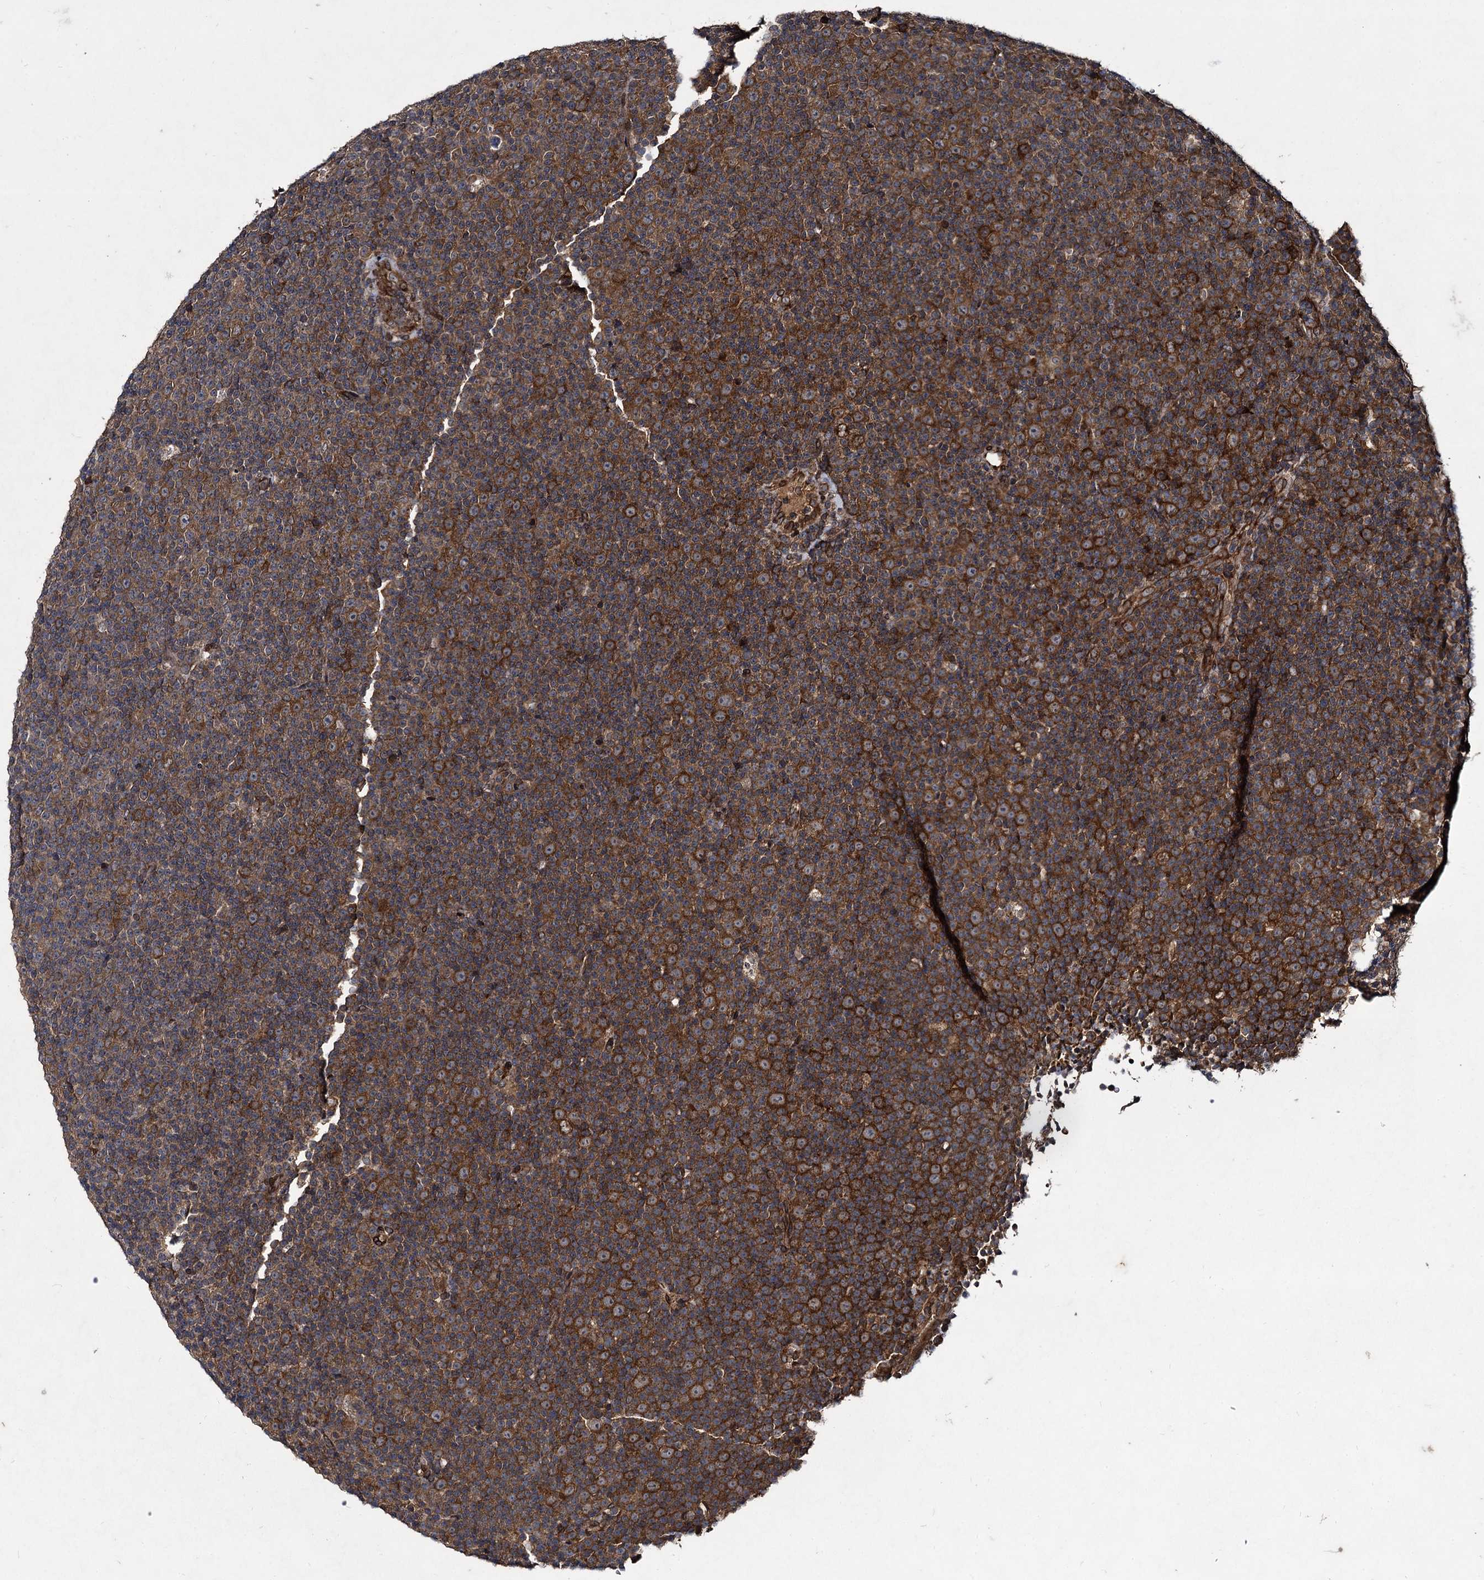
{"staining": {"intensity": "strong", "quantity": "25%-75%", "location": "cytoplasmic/membranous"}, "tissue": "lymphoma", "cell_type": "Tumor cells", "image_type": "cancer", "snomed": [{"axis": "morphology", "description": "Malignant lymphoma, non-Hodgkin's type, Low grade"}, {"axis": "topography", "description": "Lymph node"}], "caption": "A brown stain shows strong cytoplasmic/membranous expression of a protein in low-grade malignant lymphoma, non-Hodgkin's type tumor cells.", "gene": "DCP1B", "patient": {"sex": "female", "age": 67}}